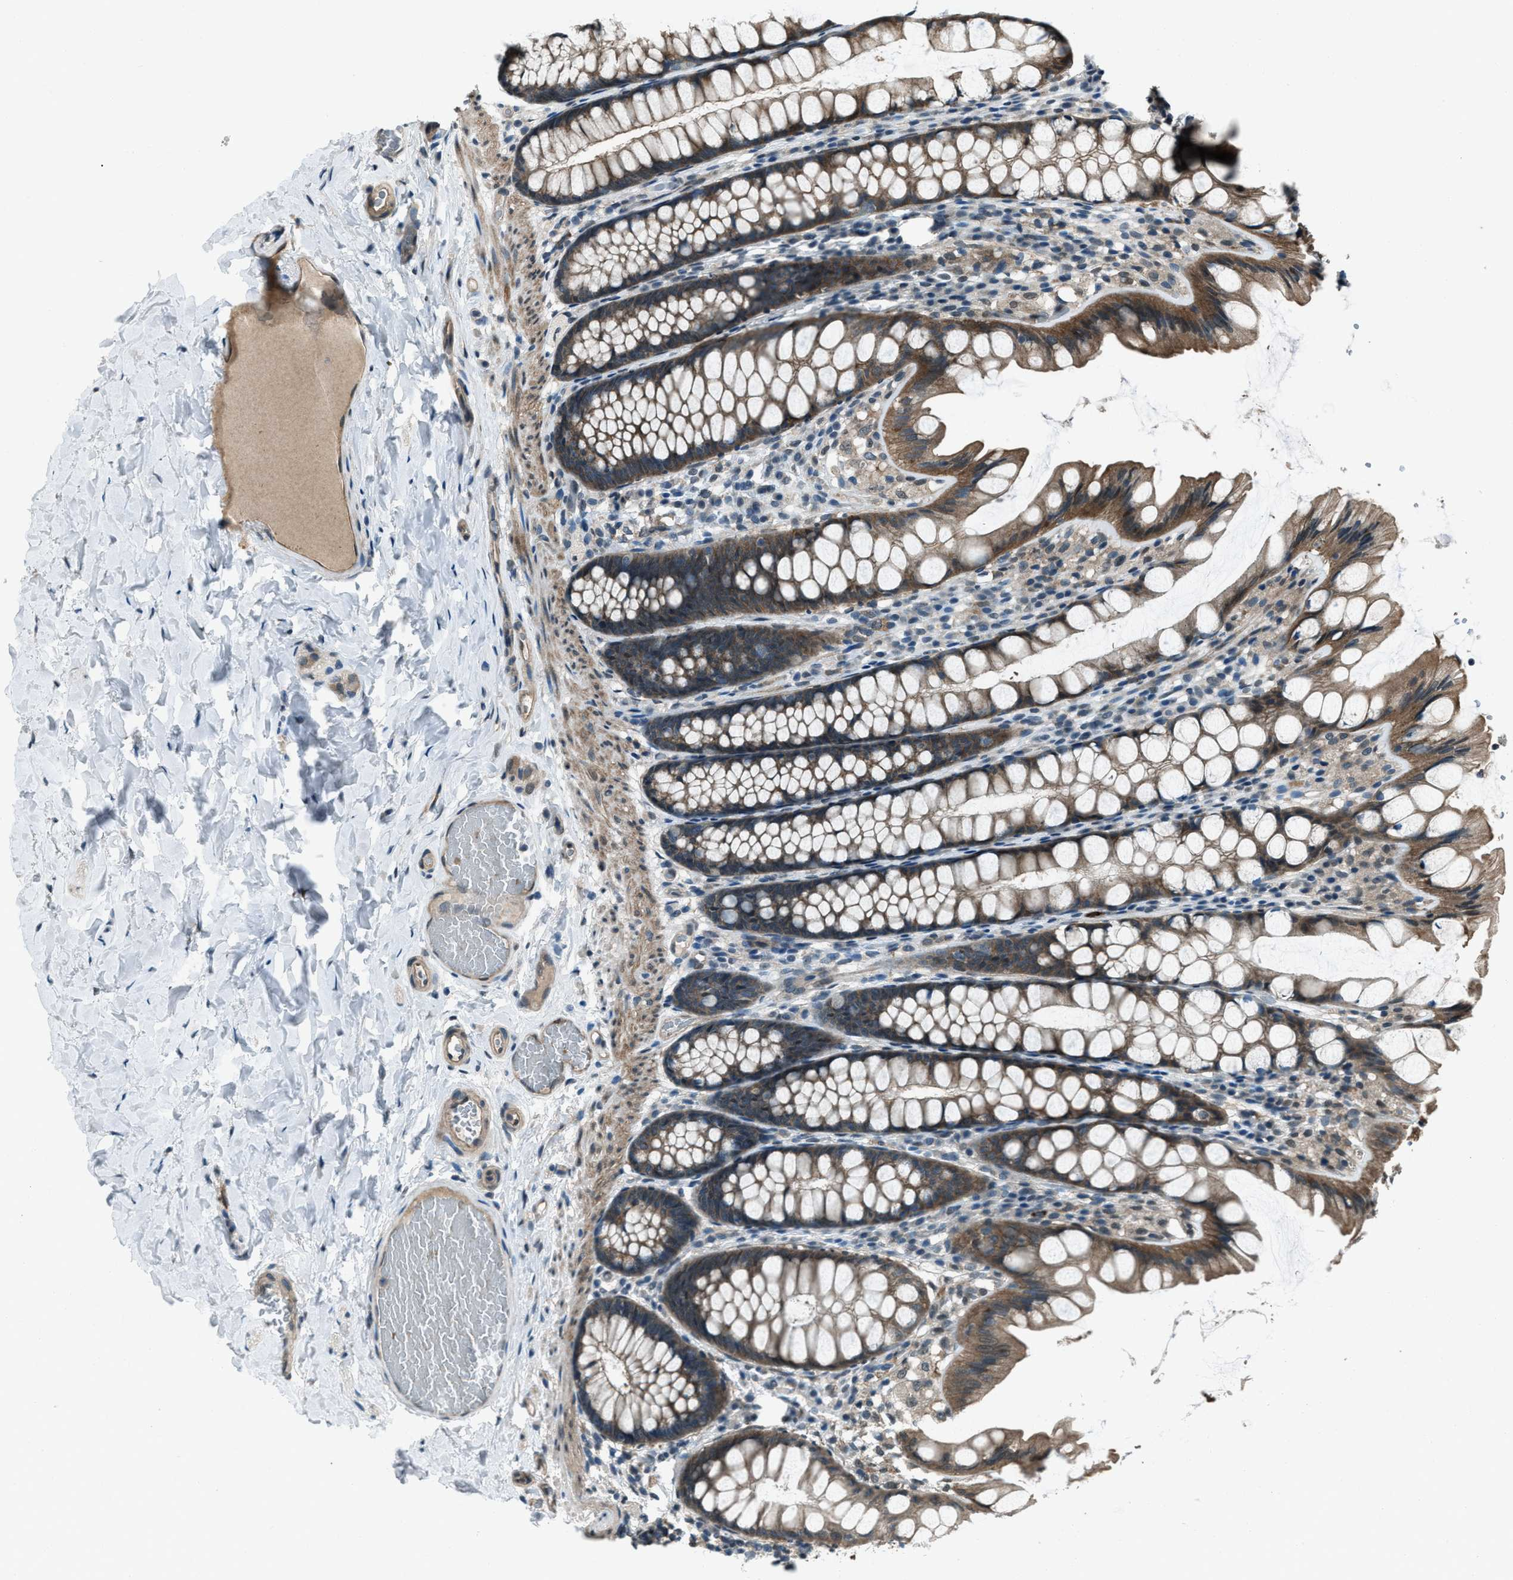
{"staining": {"intensity": "moderate", "quantity": ">75%", "location": "cytoplasmic/membranous"}, "tissue": "colon", "cell_type": "Endothelial cells", "image_type": "normal", "snomed": [{"axis": "morphology", "description": "Normal tissue, NOS"}, {"axis": "topography", "description": "Colon"}], "caption": "DAB immunohistochemical staining of unremarkable colon reveals moderate cytoplasmic/membranous protein expression in approximately >75% of endothelial cells.", "gene": "SVIL", "patient": {"sex": "male", "age": 47}}